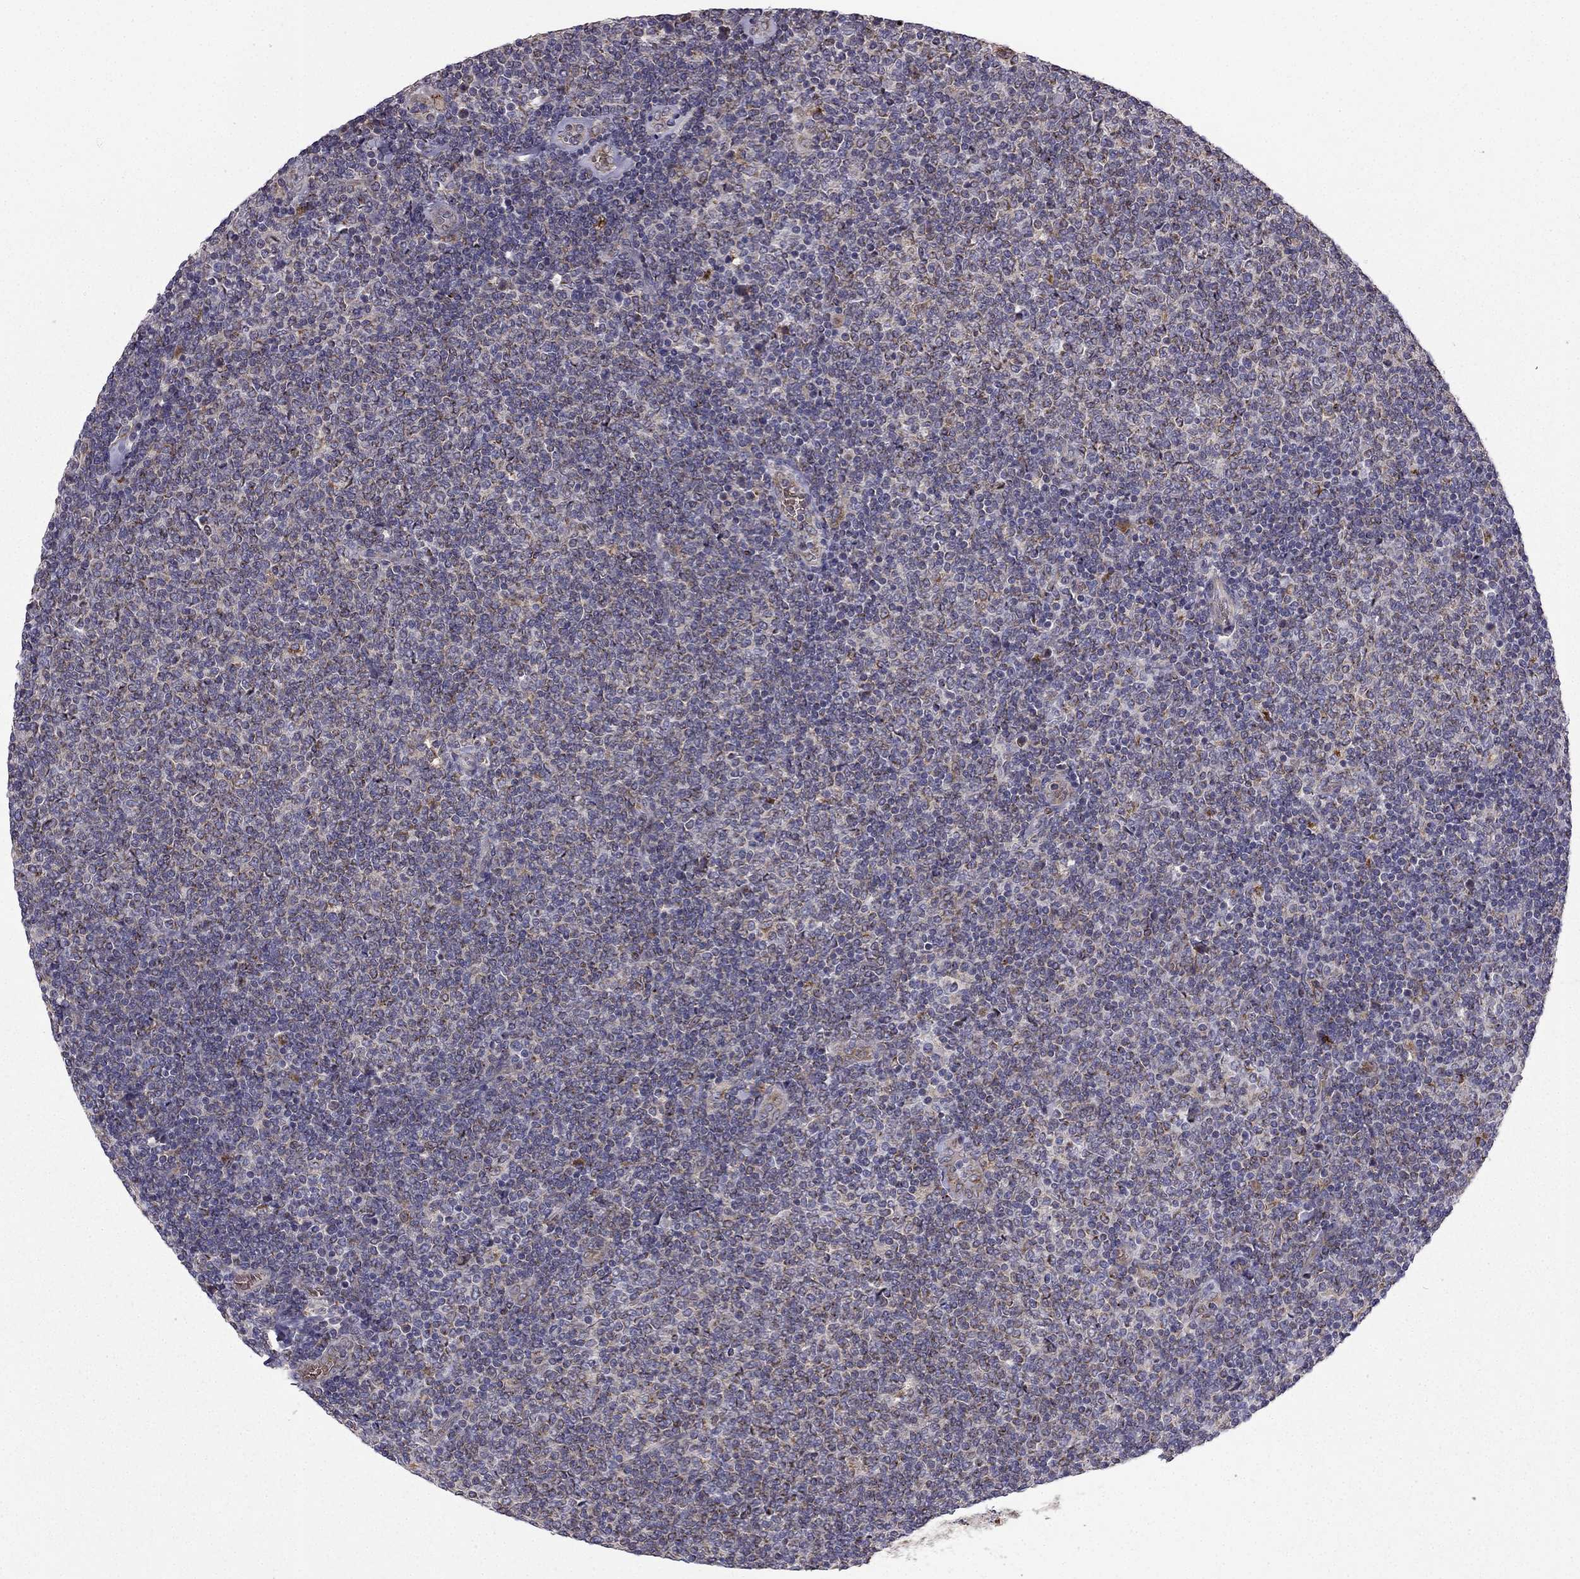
{"staining": {"intensity": "negative", "quantity": "none", "location": "none"}, "tissue": "lymphoma", "cell_type": "Tumor cells", "image_type": "cancer", "snomed": [{"axis": "morphology", "description": "Malignant lymphoma, non-Hodgkin's type, Low grade"}, {"axis": "topography", "description": "Lymph node"}], "caption": "This is an immunohistochemistry photomicrograph of human low-grade malignant lymphoma, non-Hodgkin's type. There is no staining in tumor cells.", "gene": "B4GALT7", "patient": {"sex": "male", "age": 52}}